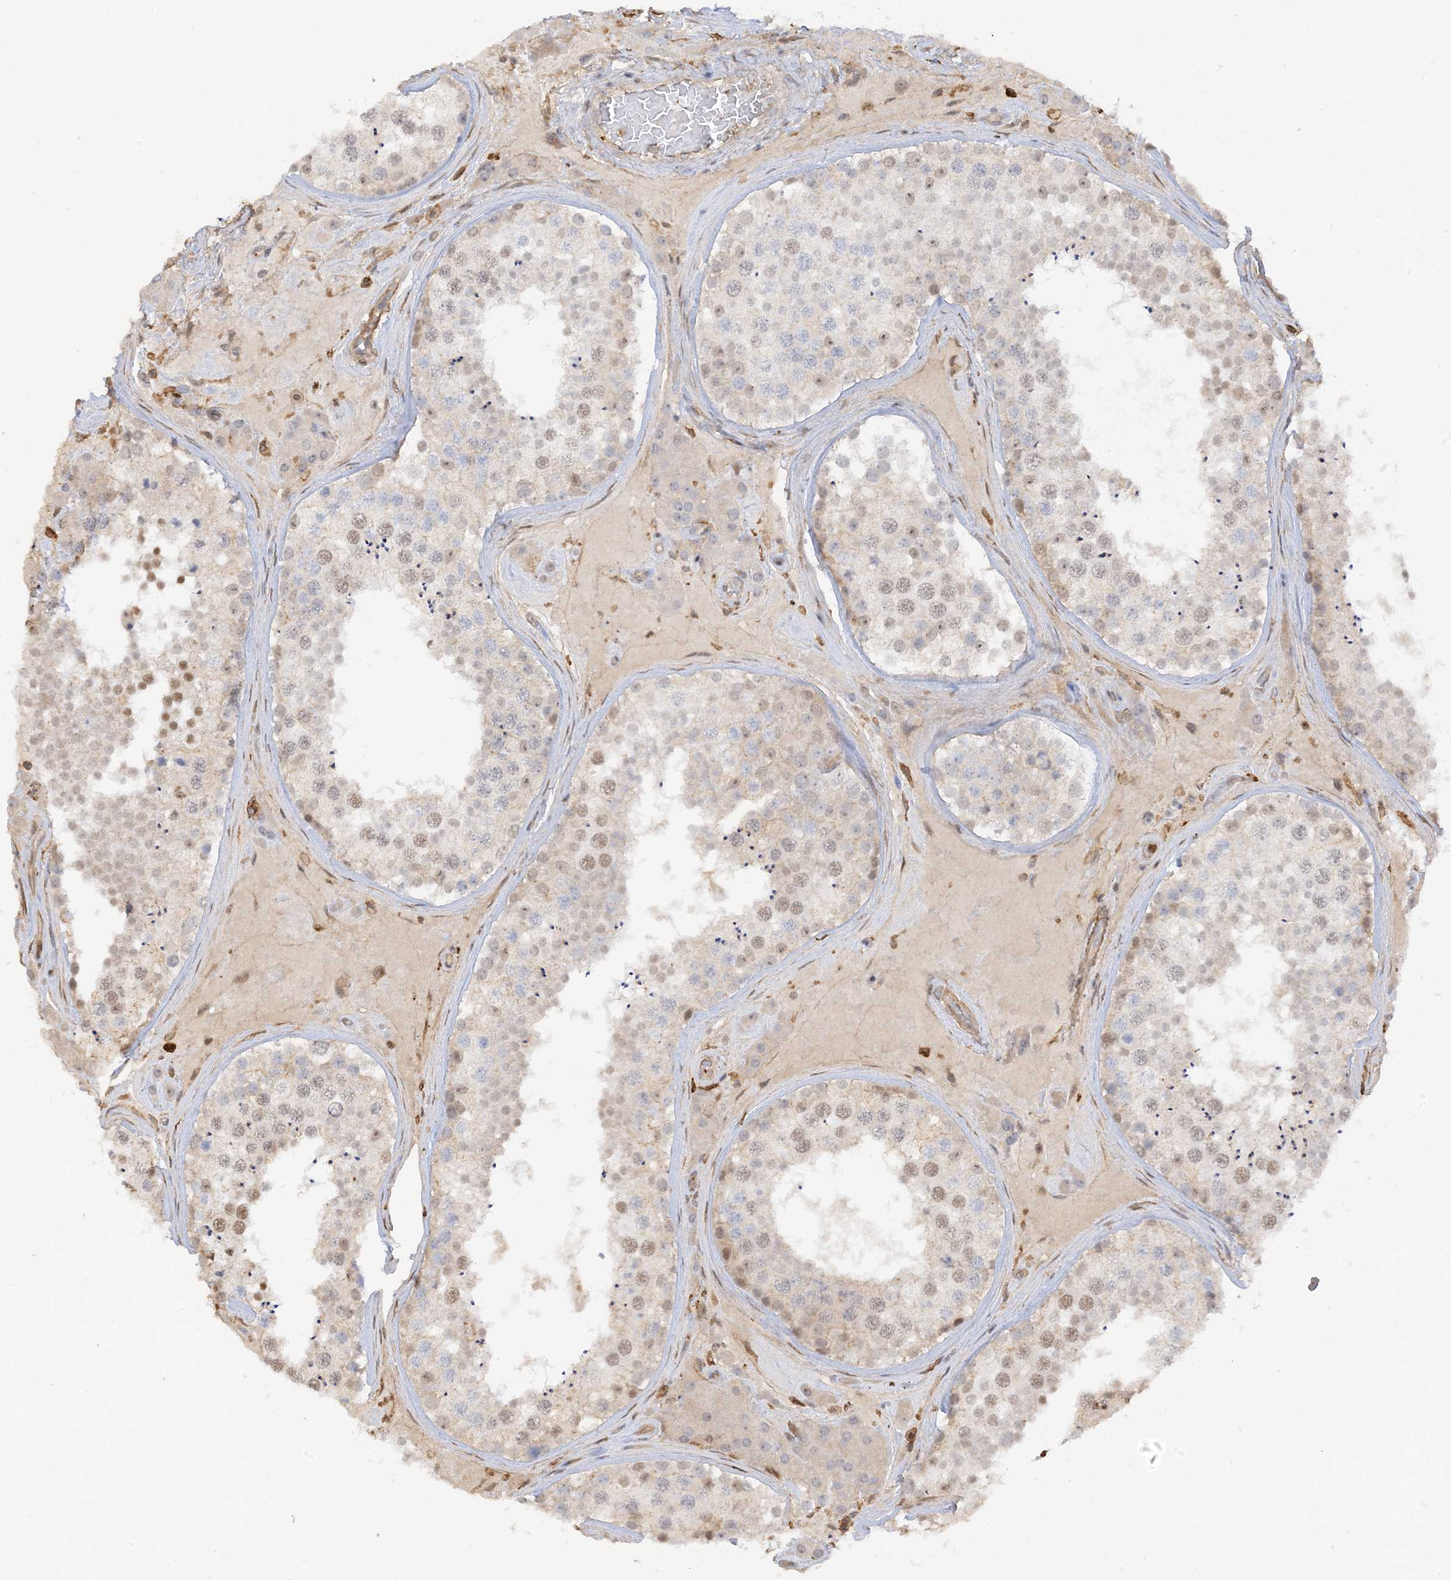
{"staining": {"intensity": "moderate", "quantity": "25%-75%", "location": "nuclear"}, "tissue": "testis", "cell_type": "Cells in seminiferous ducts", "image_type": "normal", "snomed": [{"axis": "morphology", "description": "Normal tissue, NOS"}, {"axis": "topography", "description": "Testis"}], "caption": "Brown immunohistochemical staining in normal human testis exhibits moderate nuclear expression in approximately 25%-75% of cells in seminiferous ducts. (DAB IHC with brightfield microscopy, high magnification).", "gene": "PHACTR2", "patient": {"sex": "male", "age": 46}}